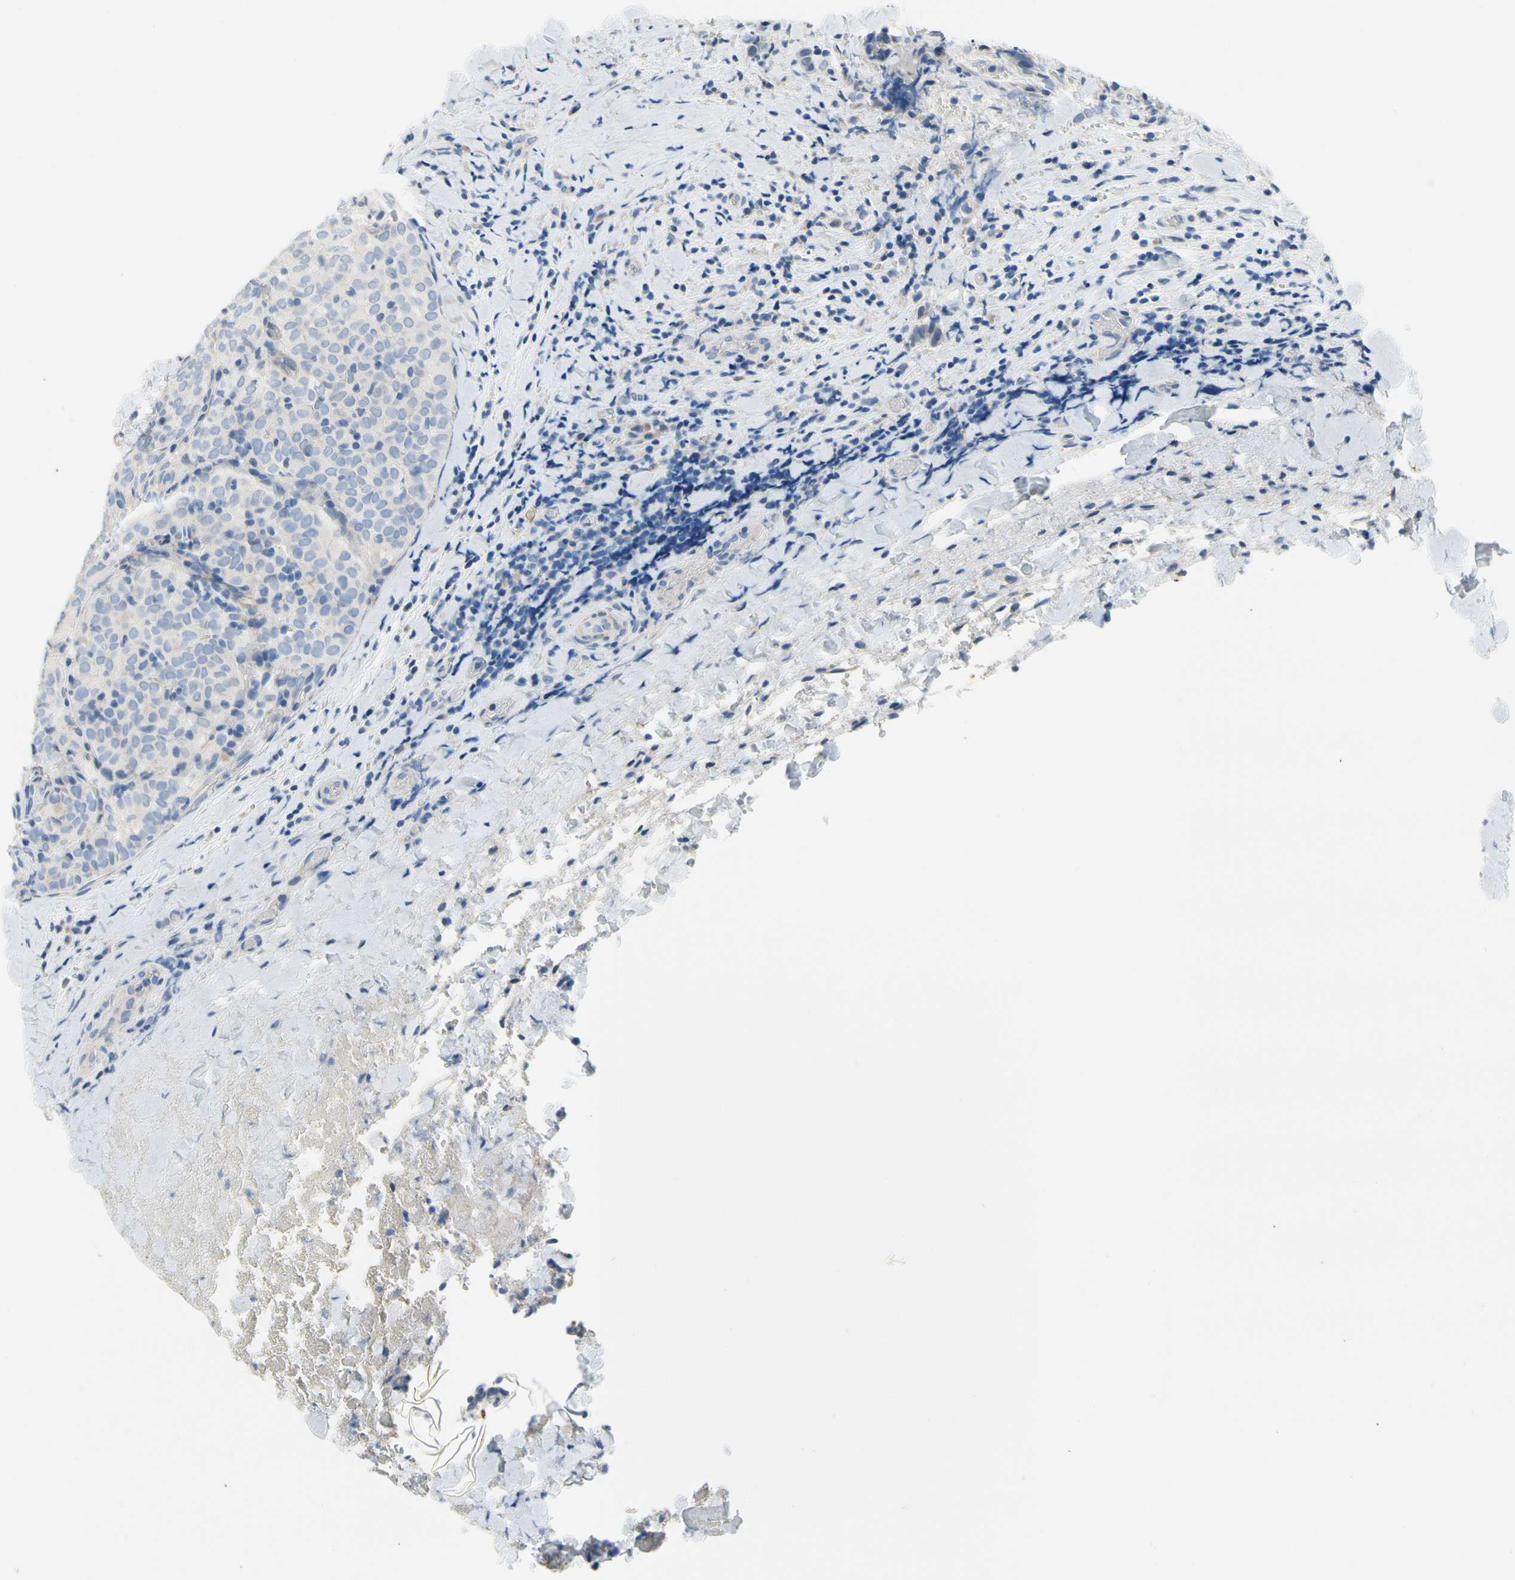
{"staining": {"intensity": "negative", "quantity": "none", "location": "none"}, "tissue": "thyroid cancer", "cell_type": "Tumor cells", "image_type": "cancer", "snomed": [{"axis": "morphology", "description": "Normal tissue, NOS"}, {"axis": "morphology", "description": "Papillary adenocarcinoma, NOS"}, {"axis": "topography", "description": "Thyroid gland"}], "caption": "The histopathology image exhibits no staining of tumor cells in papillary adenocarcinoma (thyroid).", "gene": "CA14", "patient": {"sex": "female", "age": 30}}